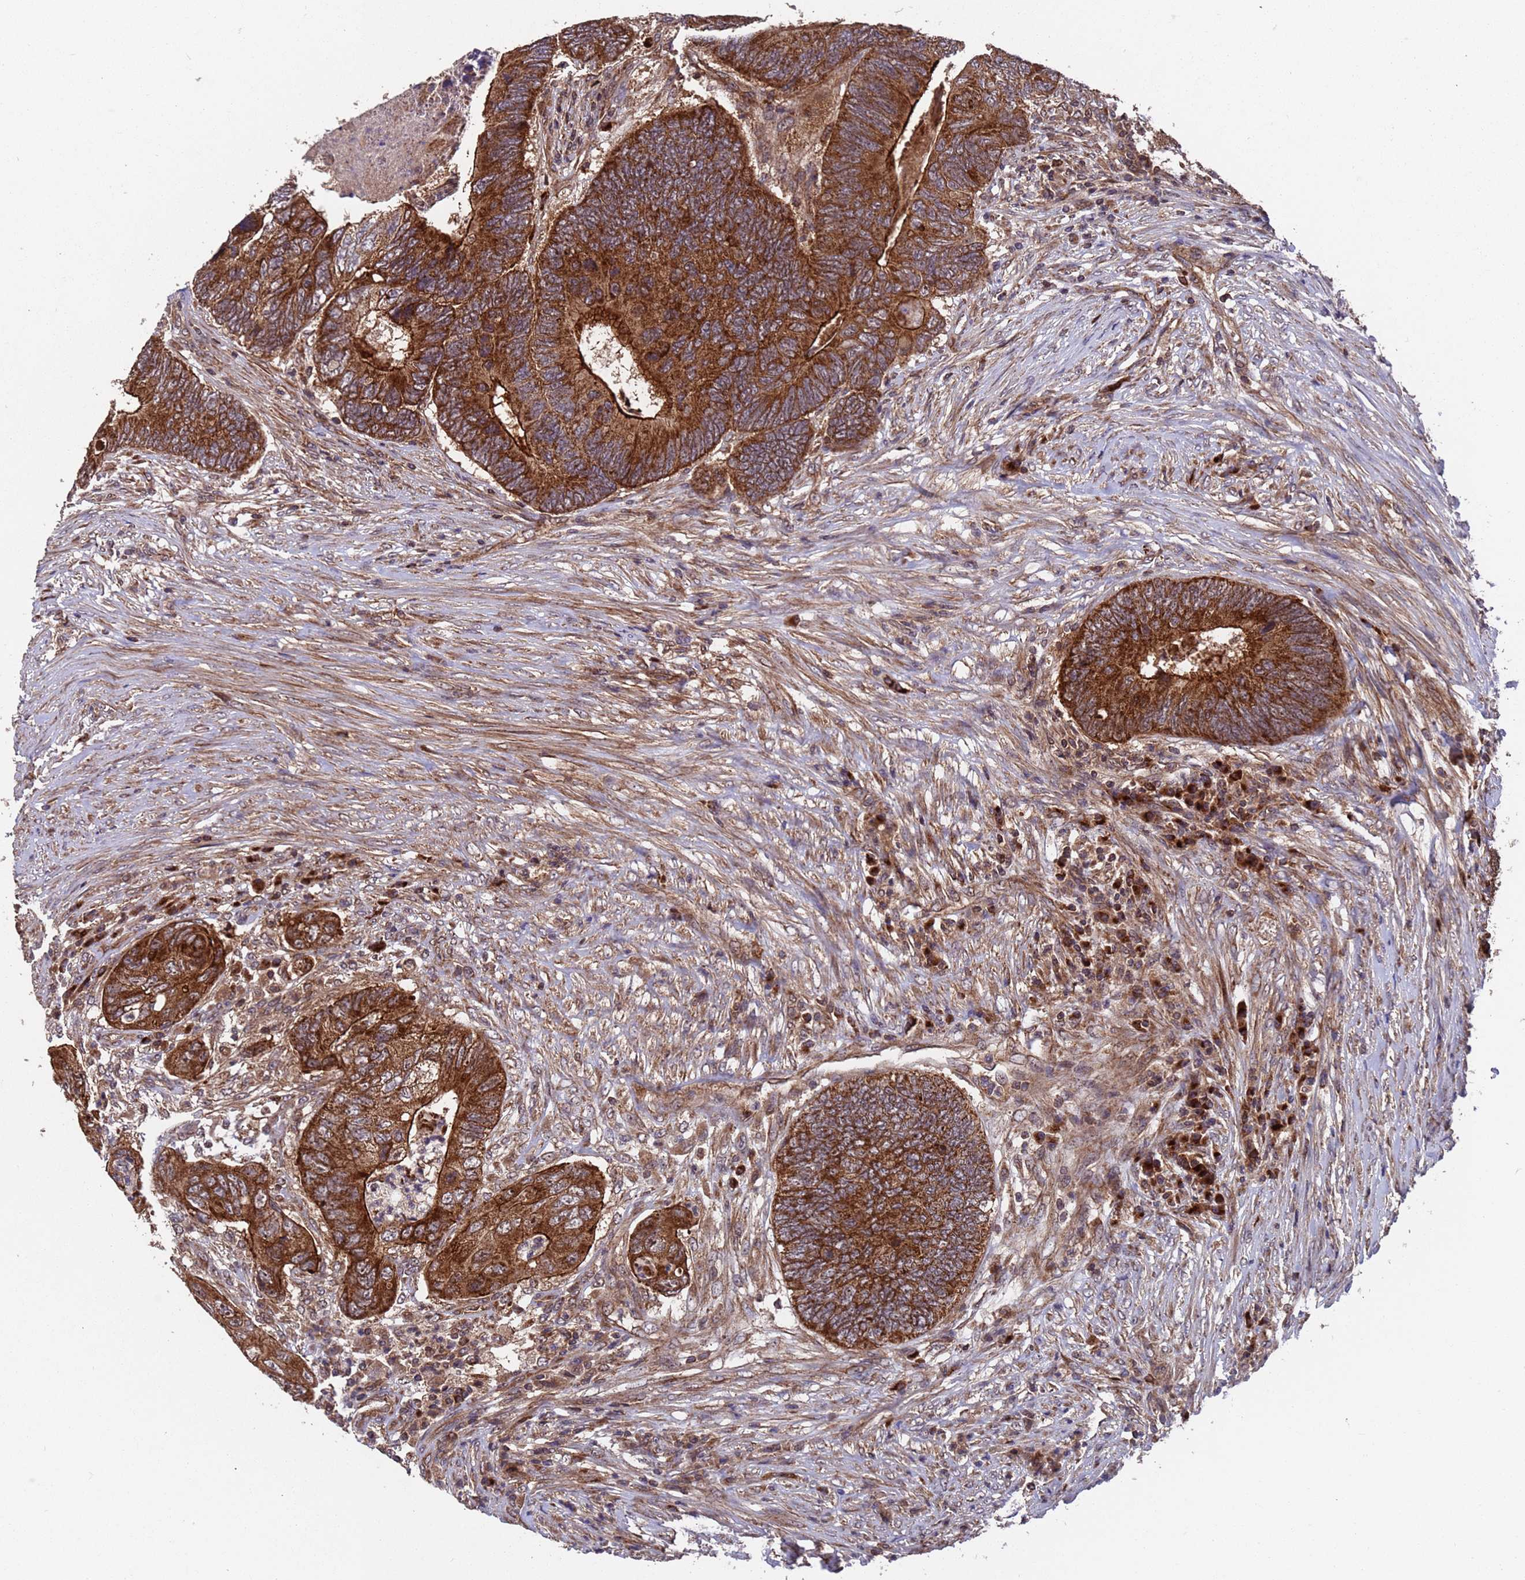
{"staining": {"intensity": "strong", "quantity": ">75%", "location": "cytoplasmic/membranous"}, "tissue": "colorectal cancer", "cell_type": "Tumor cells", "image_type": "cancer", "snomed": [{"axis": "morphology", "description": "Adenocarcinoma, NOS"}, {"axis": "topography", "description": "Colon"}], "caption": "Colorectal adenocarcinoma stained for a protein (brown) demonstrates strong cytoplasmic/membranous positive staining in about >75% of tumor cells.", "gene": "TSR3", "patient": {"sex": "female", "age": 67}}